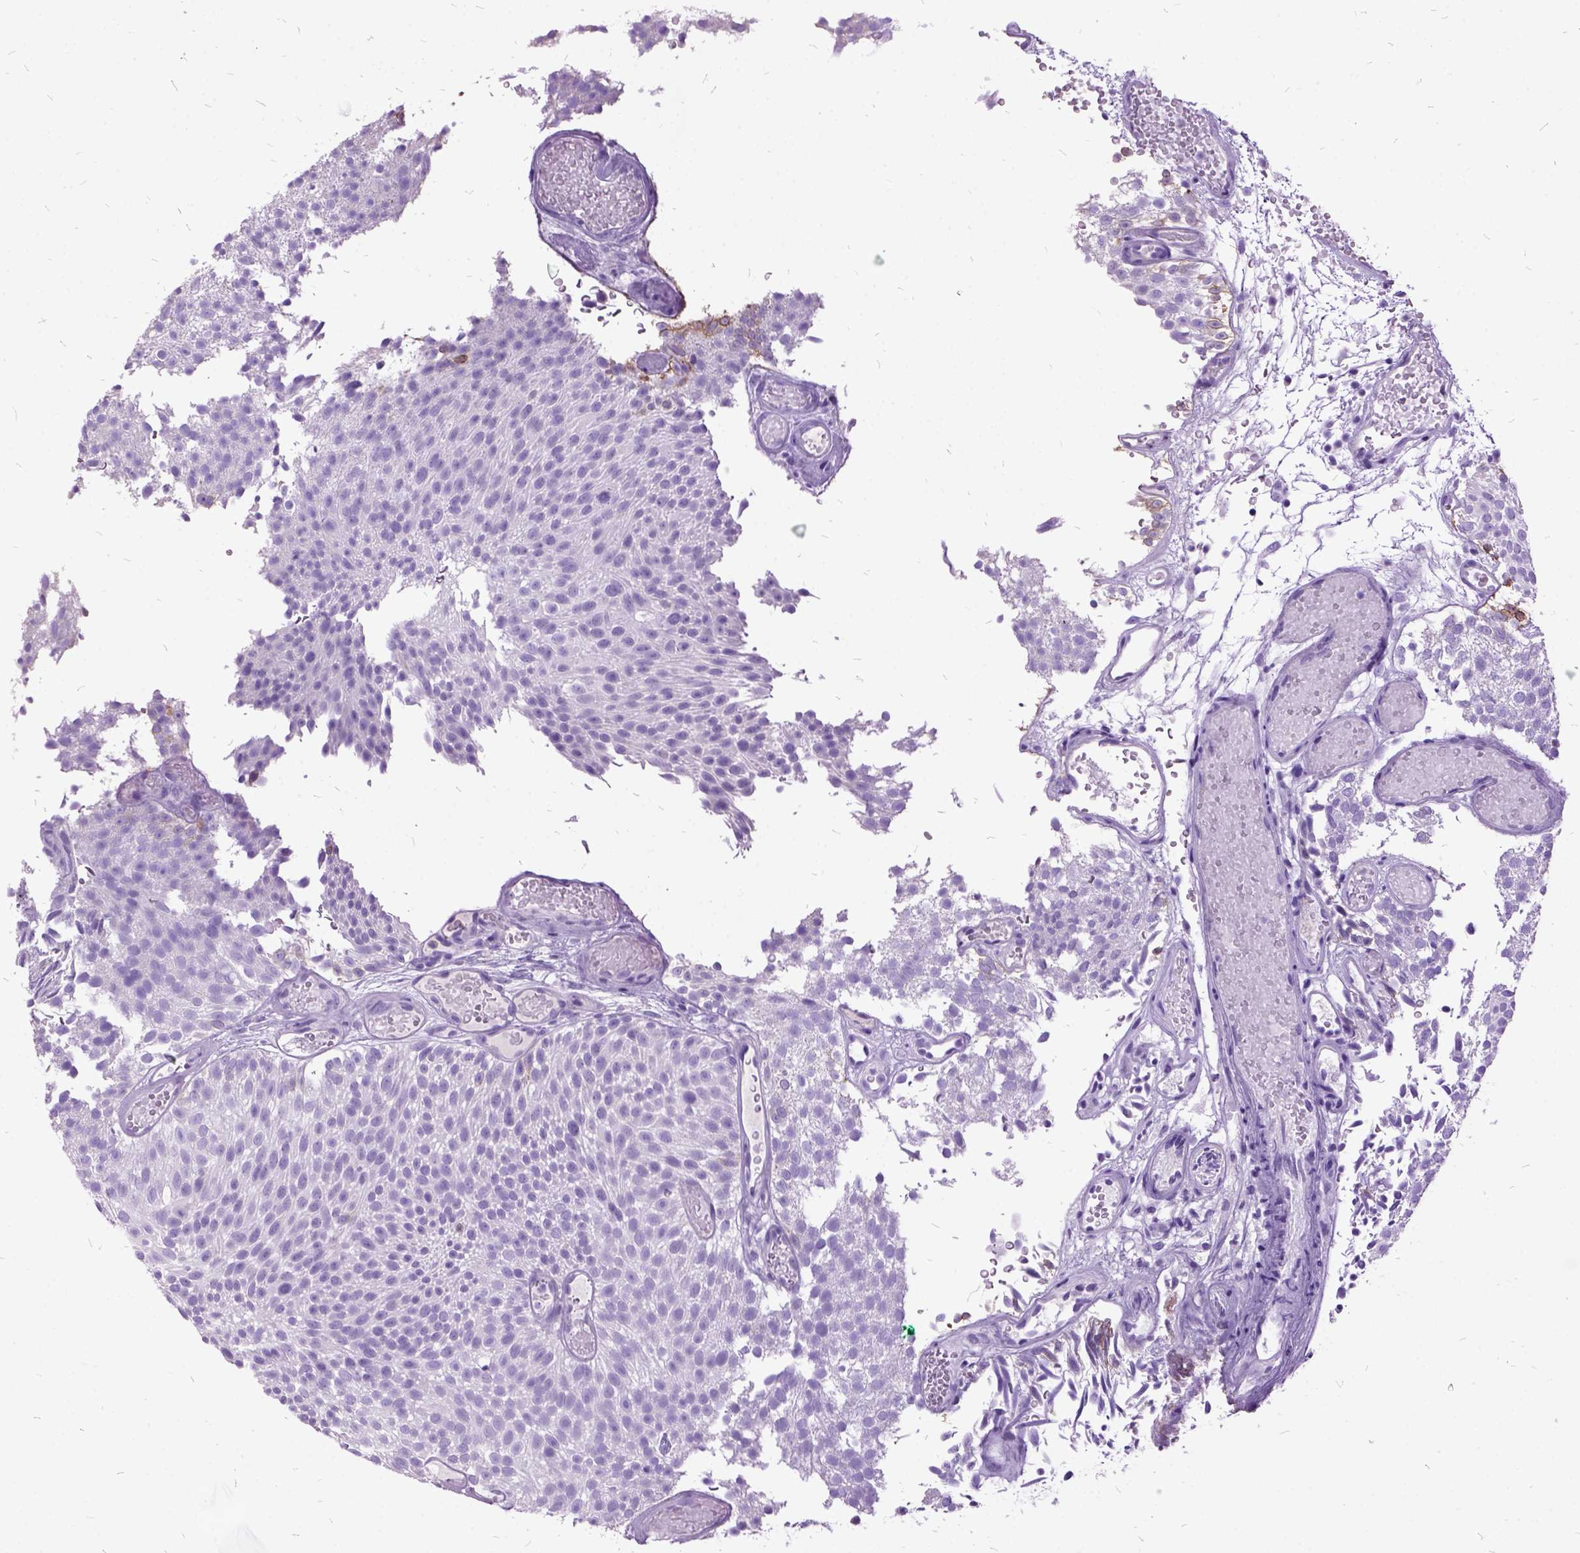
{"staining": {"intensity": "negative", "quantity": "none", "location": "none"}, "tissue": "urothelial cancer", "cell_type": "Tumor cells", "image_type": "cancer", "snomed": [{"axis": "morphology", "description": "Urothelial carcinoma, Low grade"}, {"axis": "topography", "description": "Urinary bladder"}], "caption": "Immunohistochemistry (IHC) of human urothelial cancer reveals no staining in tumor cells. (DAB (3,3'-diaminobenzidine) immunohistochemistry (IHC) visualized using brightfield microscopy, high magnification).", "gene": "MME", "patient": {"sex": "male", "age": 78}}